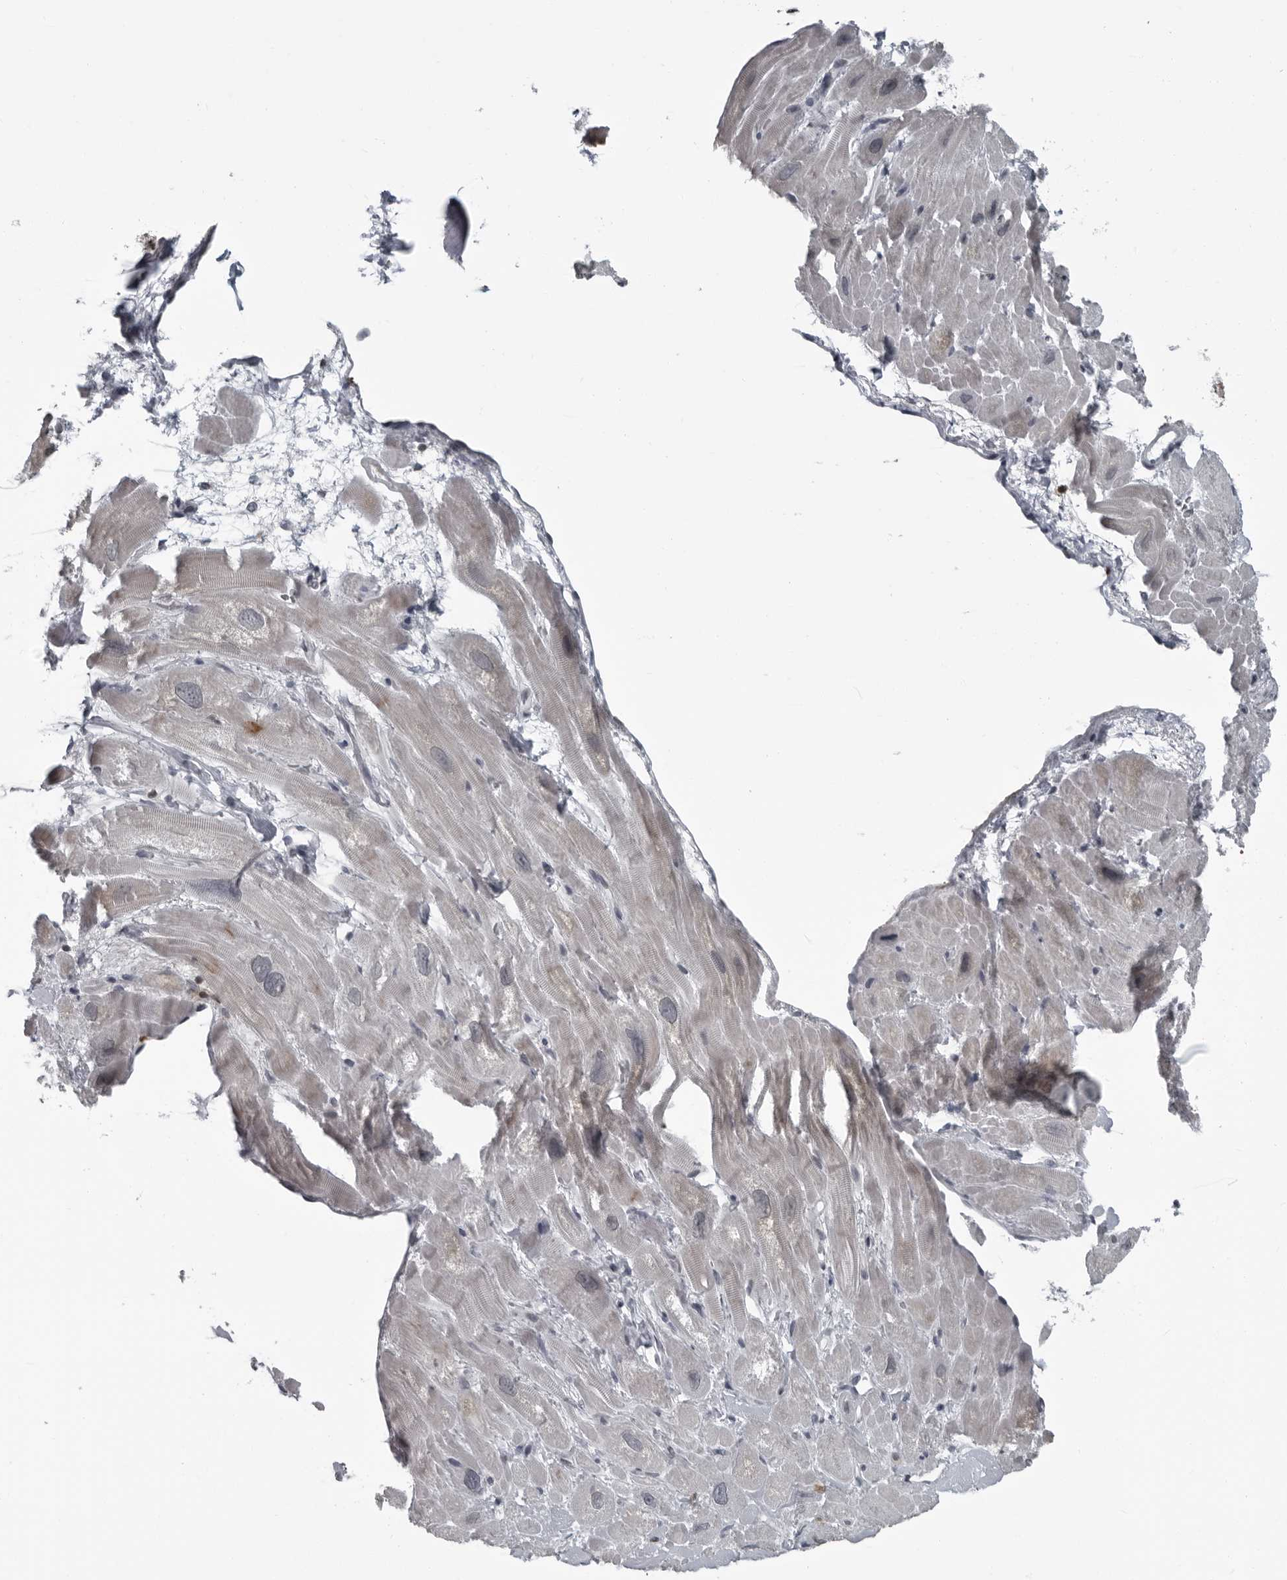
{"staining": {"intensity": "negative", "quantity": "none", "location": "none"}, "tissue": "heart muscle", "cell_type": "Cardiomyocytes", "image_type": "normal", "snomed": [{"axis": "morphology", "description": "Normal tissue, NOS"}, {"axis": "topography", "description": "Heart"}], "caption": "DAB immunohistochemical staining of normal heart muscle displays no significant positivity in cardiomyocytes.", "gene": "RTCA", "patient": {"sex": "male", "age": 49}}